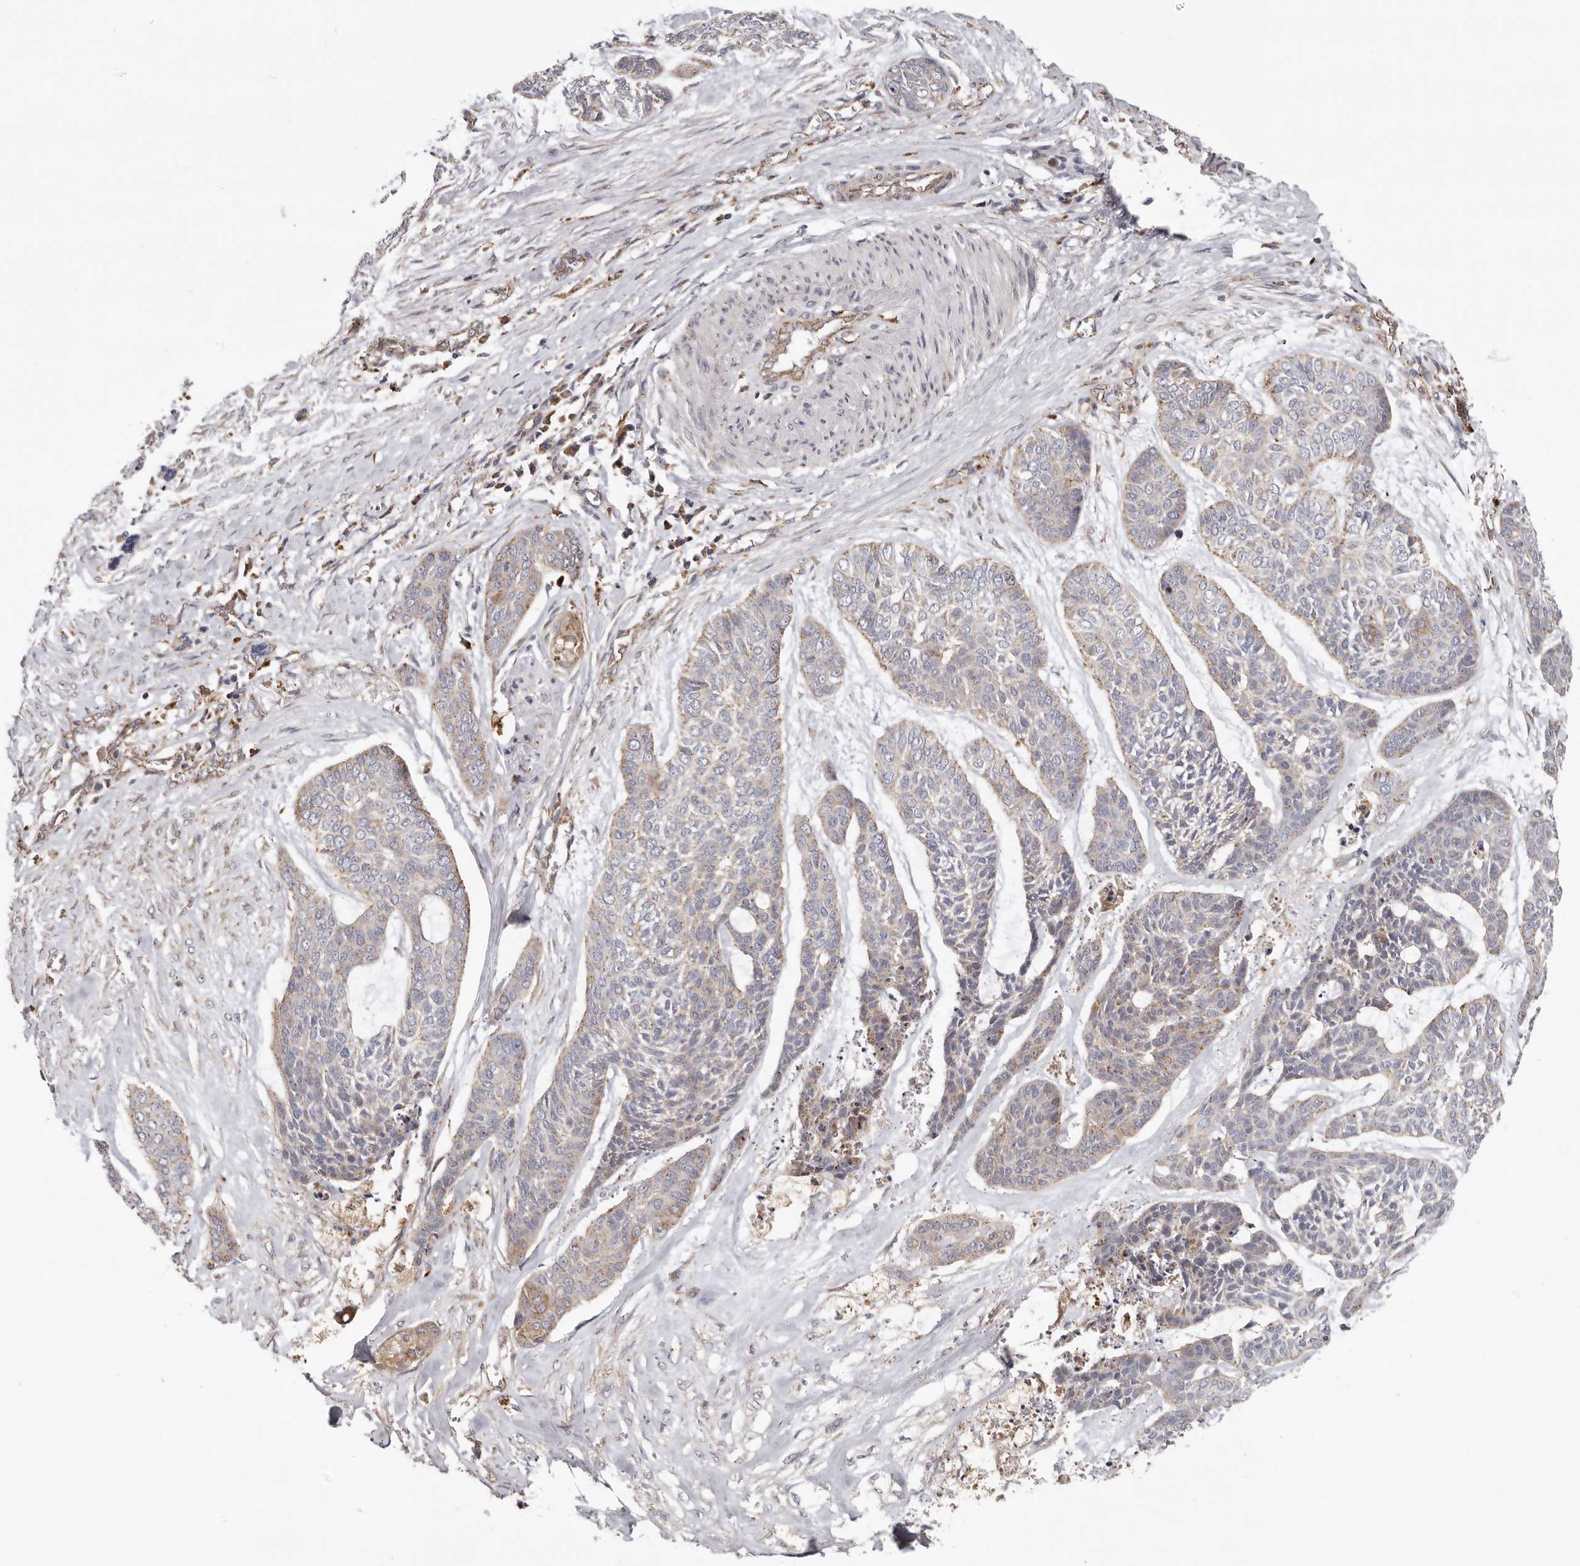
{"staining": {"intensity": "weak", "quantity": "<25%", "location": "cytoplasmic/membranous"}, "tissue": "skin cancer", "cell_type": "Tumor cells", "image_type": "cancer", "snomed": [{"axis": "morphology", "description": "Basal cell carcinoma"}, {"axis": "topography", "description": "Skin"}], "caption": "There is no significant staining in tumor cells of basal cell carcinoma (skin).", "gene": "GRN", "patient": {"sex": "female", "age": 64}}